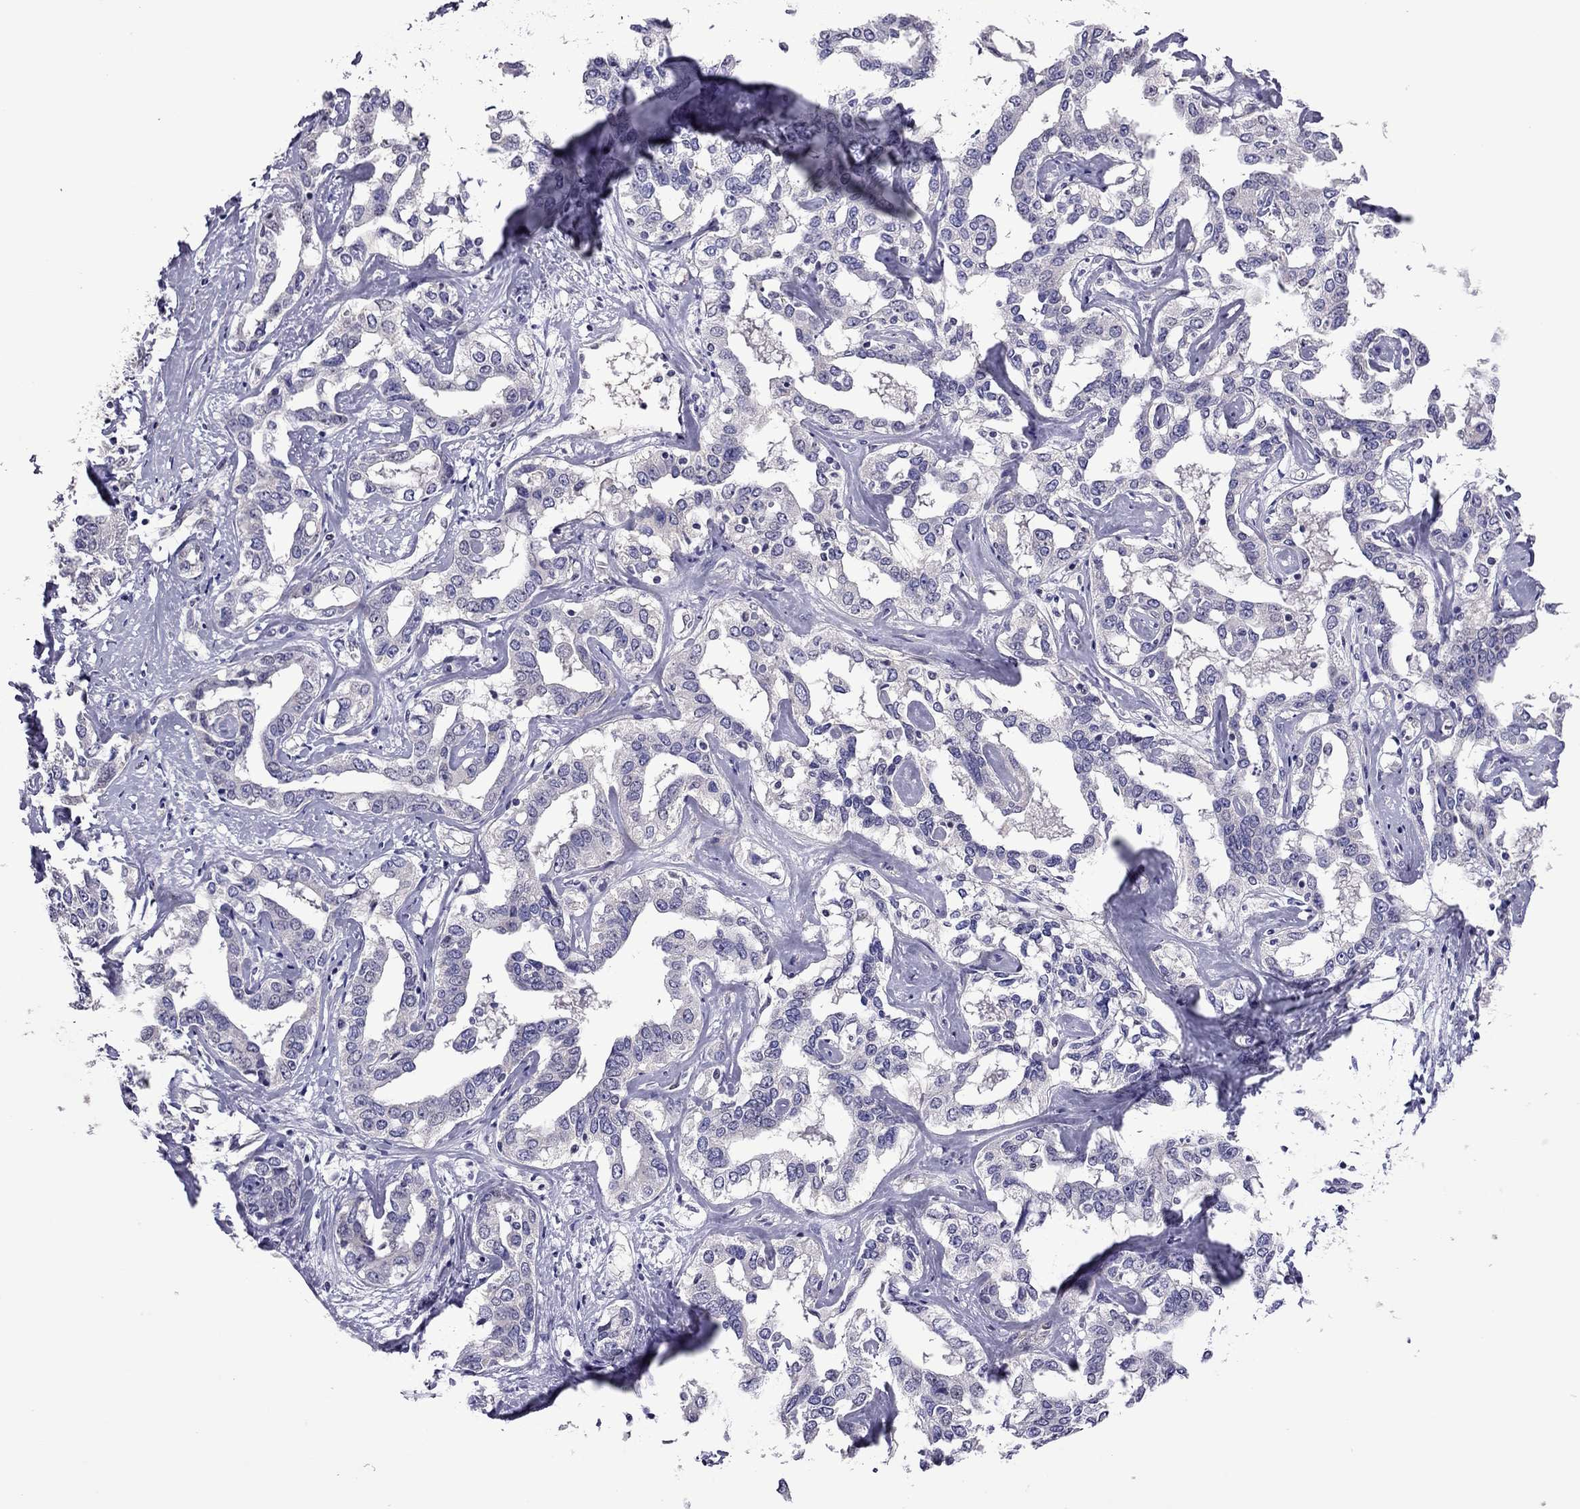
{"staining": {"intensity": "negative", "quantity": "none", "location": "none"}, "tissue": "liver cancer", "cell_type": "Tumor cells", "image_type": "cancer", "snomed": [{"axis": "morphology", "description": "Cholangiocarcinoma"}, {"axis": "topography", "description": "Liver"}], "caption": "Immunohistochemistry (IHC) micrograph of human cholangiocarcinoma (liver) stained for a protein (brown), which reveals no positivity in tumor cells.", "gene": "SLC16A8", "patient": {"sex": "male", "age": 59}}